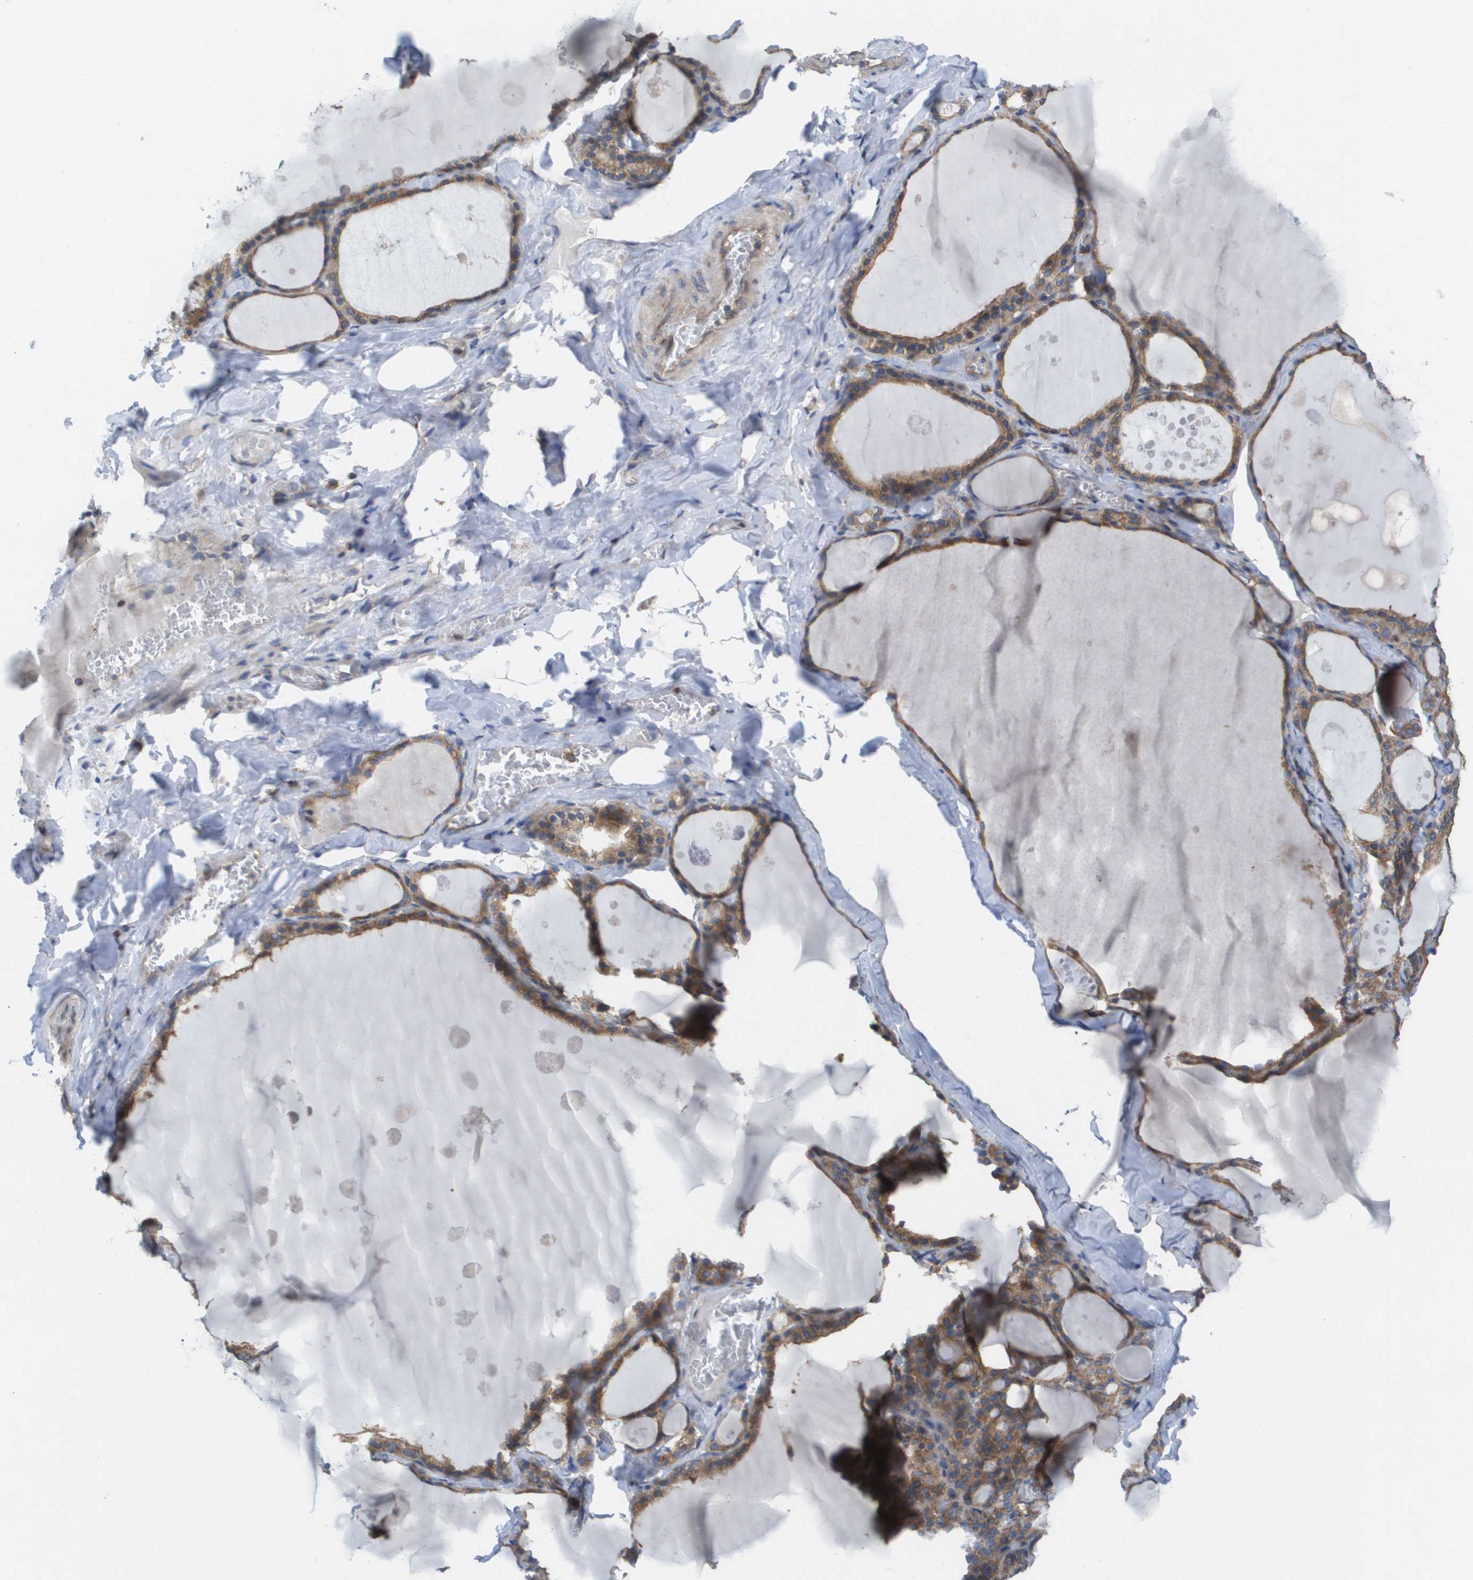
{"staining": {"intensity": "moderate", "quantity": ">75%", "location": "cytoplasmic/membranous"}, "tissue": "thyroid gland", "cell_type": "Glandular cells", "image_type": "normal", "snomed": [{"axis": "morphology", "description": "Normal tissue, NOS"}, {"axis": "topography", "description": "Thyroid gland"}], "caption": "This is an image of immunohistochemistry staining of normal thyroid gland, which shows moderate positivity in the cytoplasmic/membranous of glandular cells.", "gene": "EIF4G2", "patient": {"sex": "male", "age": 56}}